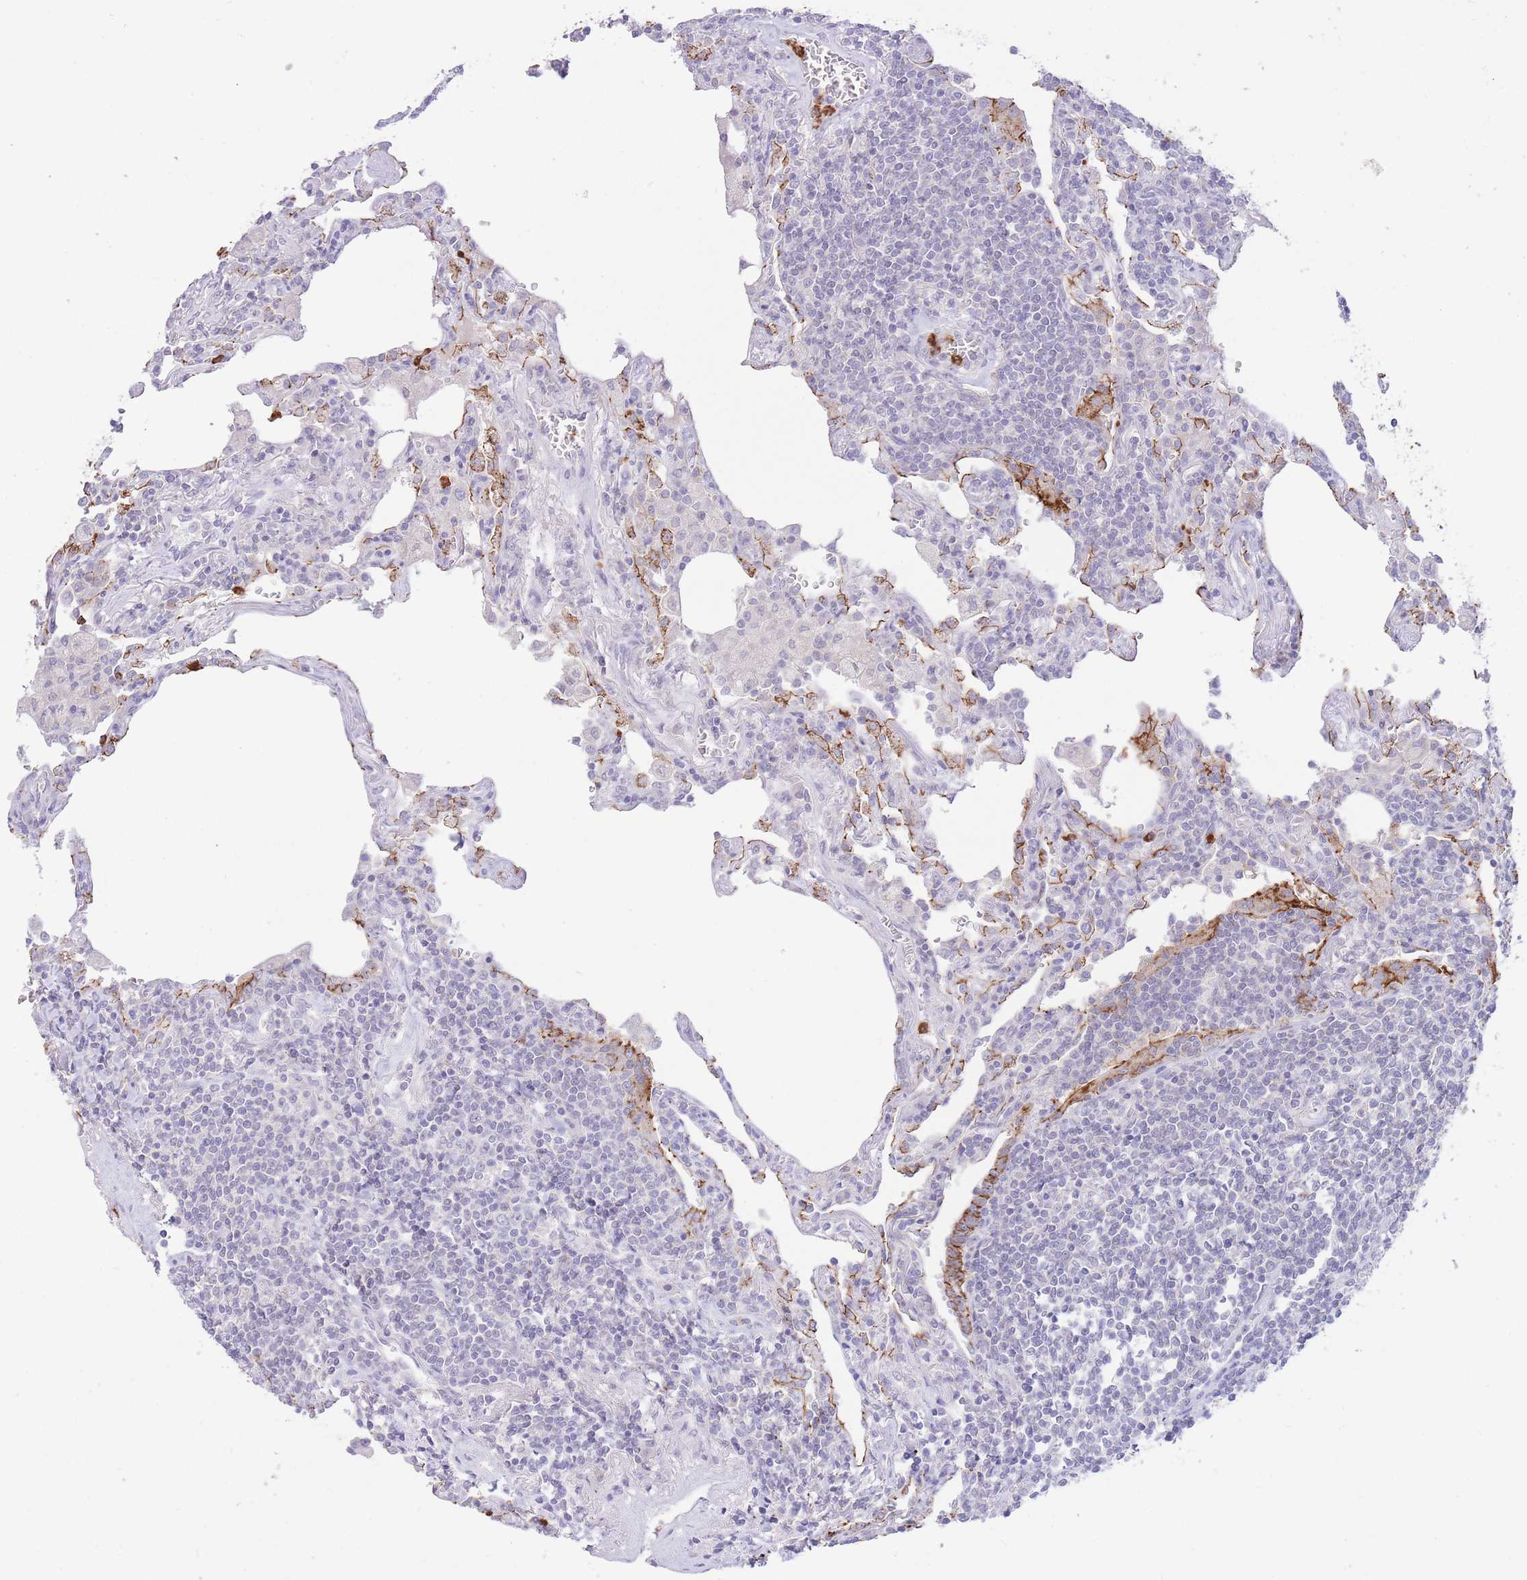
{"staining": {"intensity": "negative", "quantity": "none", "location": "none"}, "tissue": "lymphoma", "cell_type": "Tumor cells", "image_type": "cancer", "snomed": [{"axis": "morphology", "description": "Malignant lymphoma, non-Hodgkin's type, Low grade"}, {"axis": "topography", "description": "Lung"}], "caption": "A high-resolution photomicrograph shows immunohistochemistry (IHC) staining of lymphoma, which shows no significant positivity in tumor cells.", "gene": "LCLAT1", "patient": {"sex": "female", "age": 71}}